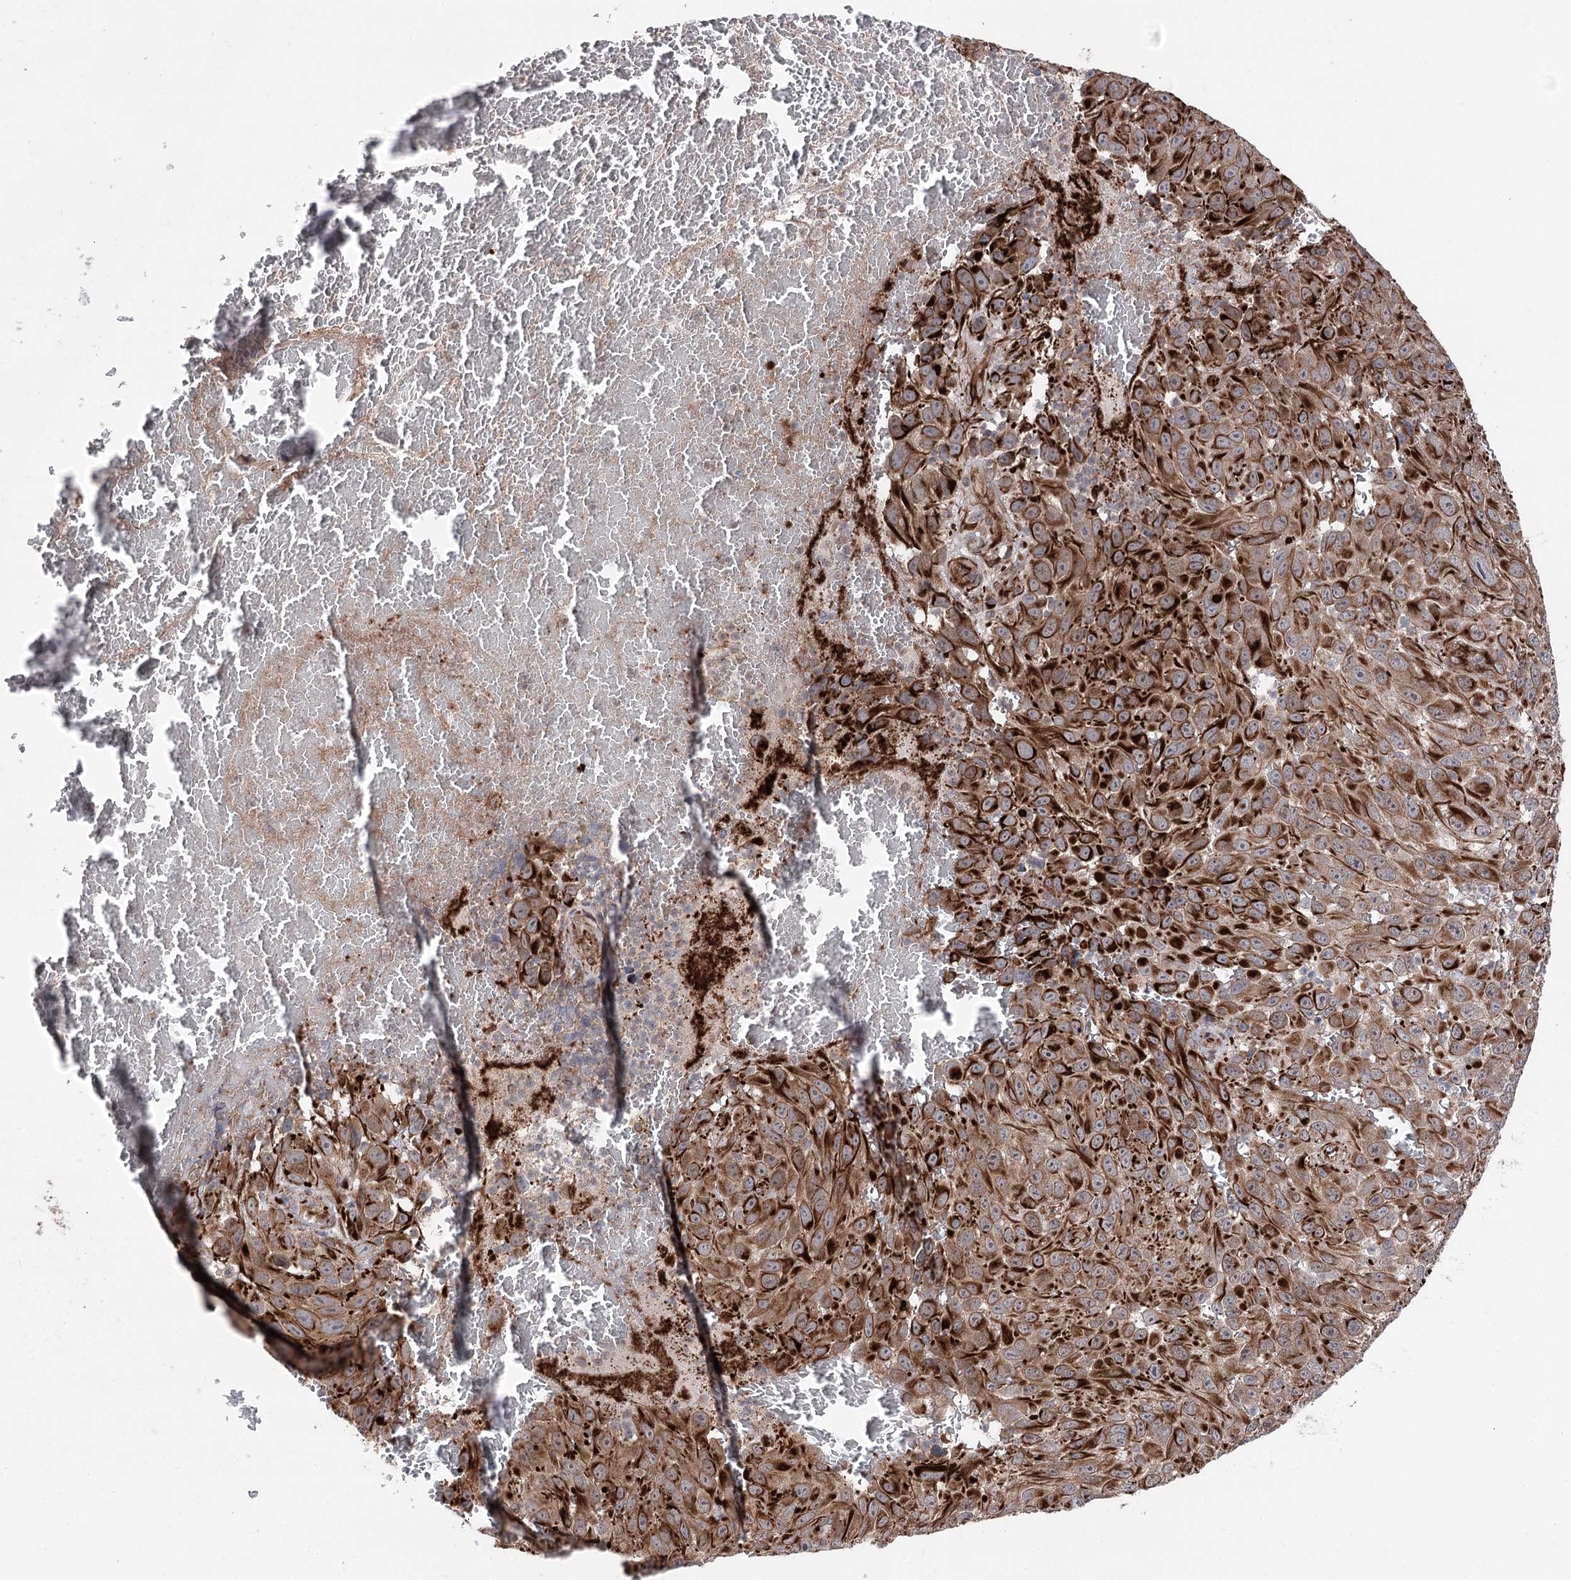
{"staining": {"intensity": "strong", "quantity": "25%-75%", "location": "cytoplasmic/membranous"}, "tissue": "melanoma", "cell_type": "Tumor cells", "image_type": "cancer", "snomed": [{"axis": "morphology", "description": "Malignant melanoma, NOS"}, {"axis": "topography", "description": "Skin"}], "caption": "High-power microscopy captured an immunohistochemistry micrograph of malignant melanoma, revealing strong cytoplasmic/membranous positivity in about 25%-75% of tumor cells.", "gene": "MIB1", "patient": {"sex": "female", "age": 96}}